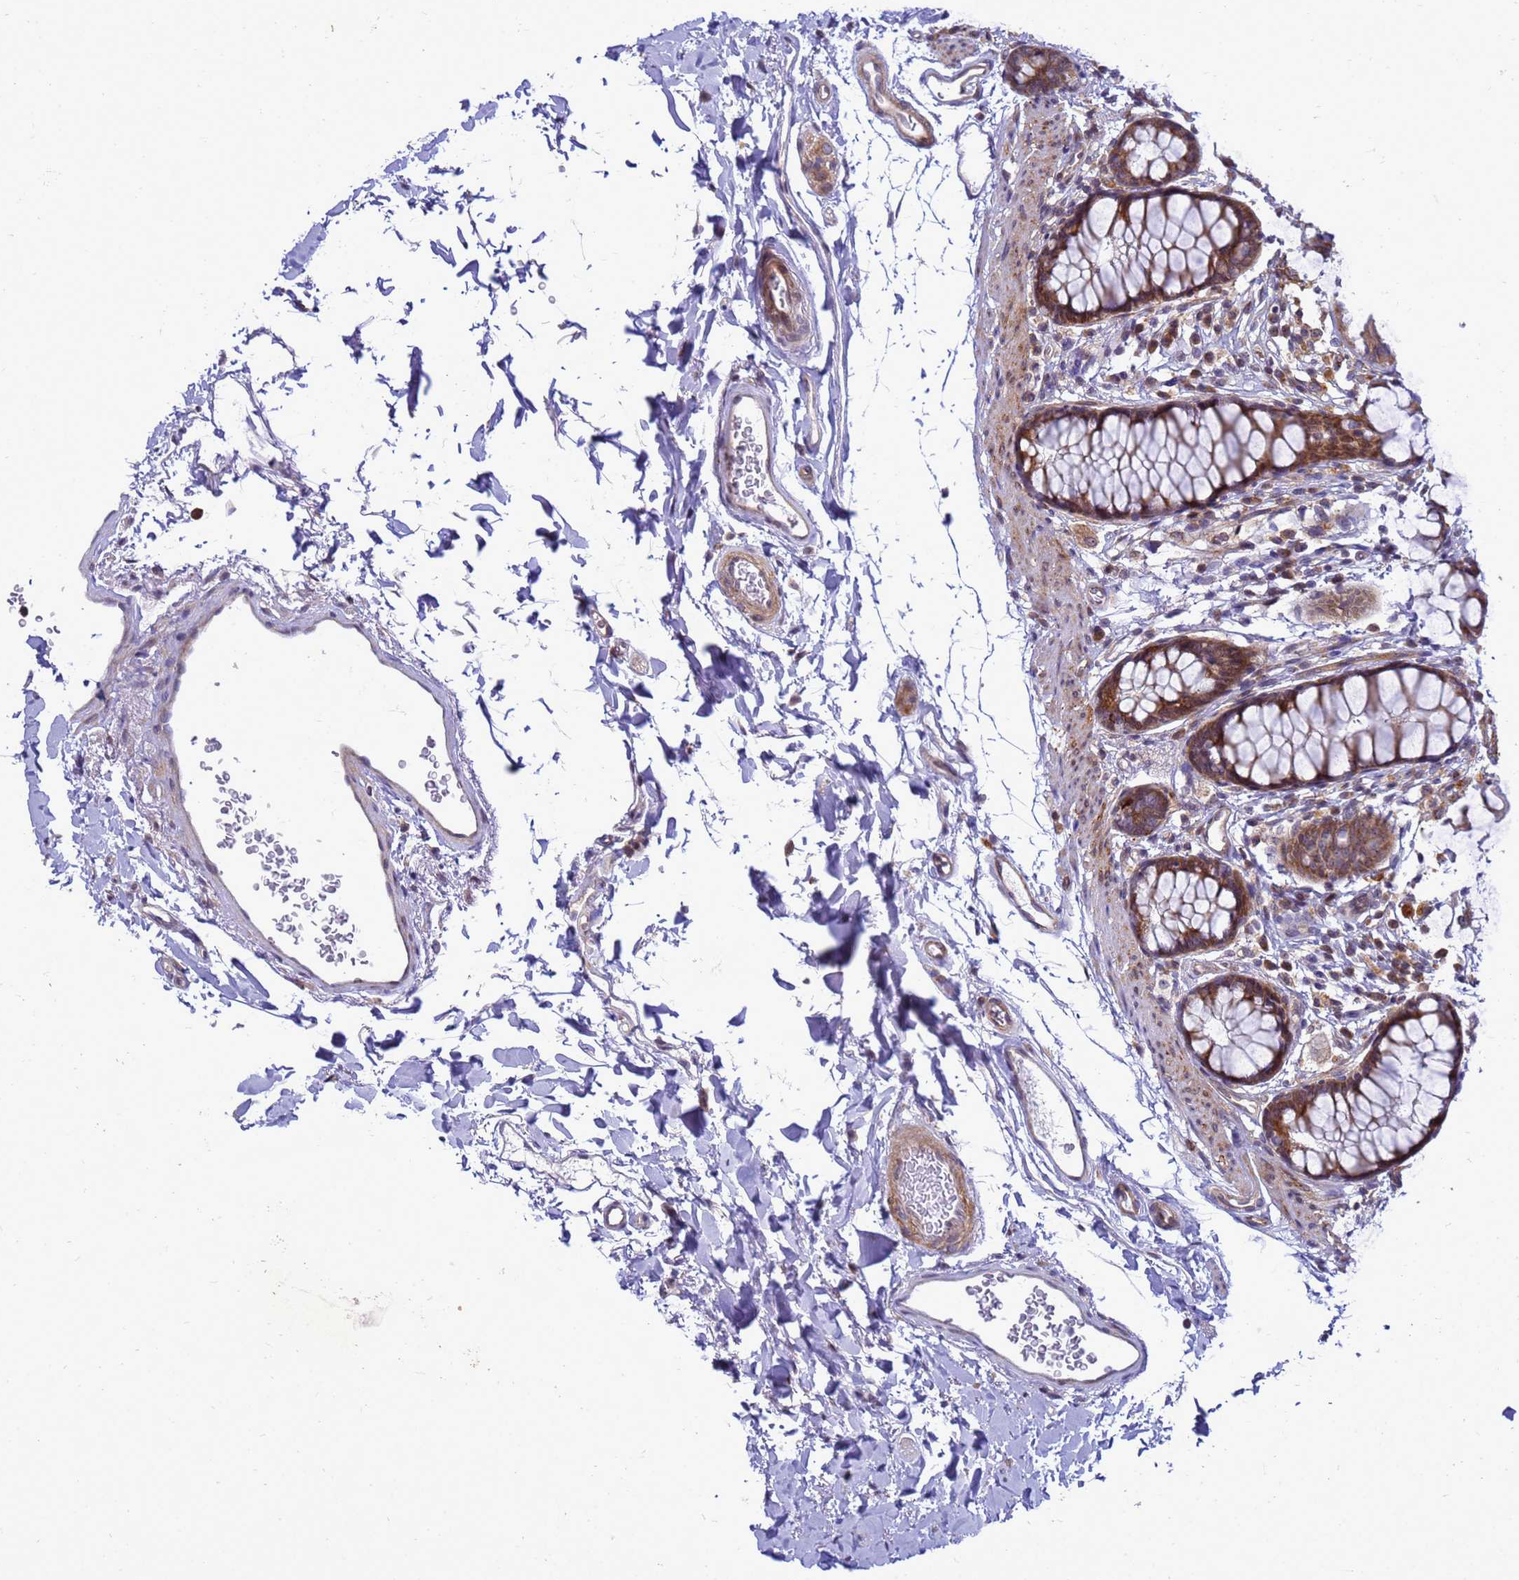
{"staining": {"intensity": "moderate", "quantity": ">75%", "location": "cytoplasmic/membranous"}, "tissue": "rectum", "cell_type": "Glandular cells", "image_type": "normal", "snomed": [{"axis": "morphology", "description": "Normal tissue, NOS"}, {"axis": "topography", "description": "Rectum"}], "caption": "An image of rectum stained for a protein exhibits moderate cytoplasmic/membranous brown staining in glandular cells. (DAB (3,3'-diaminobenzidine) IHC, brown staining for protein, blue staining for nuclei).", "gene": "C12orf43", "patient": {"sex": "female", "age": 65}}